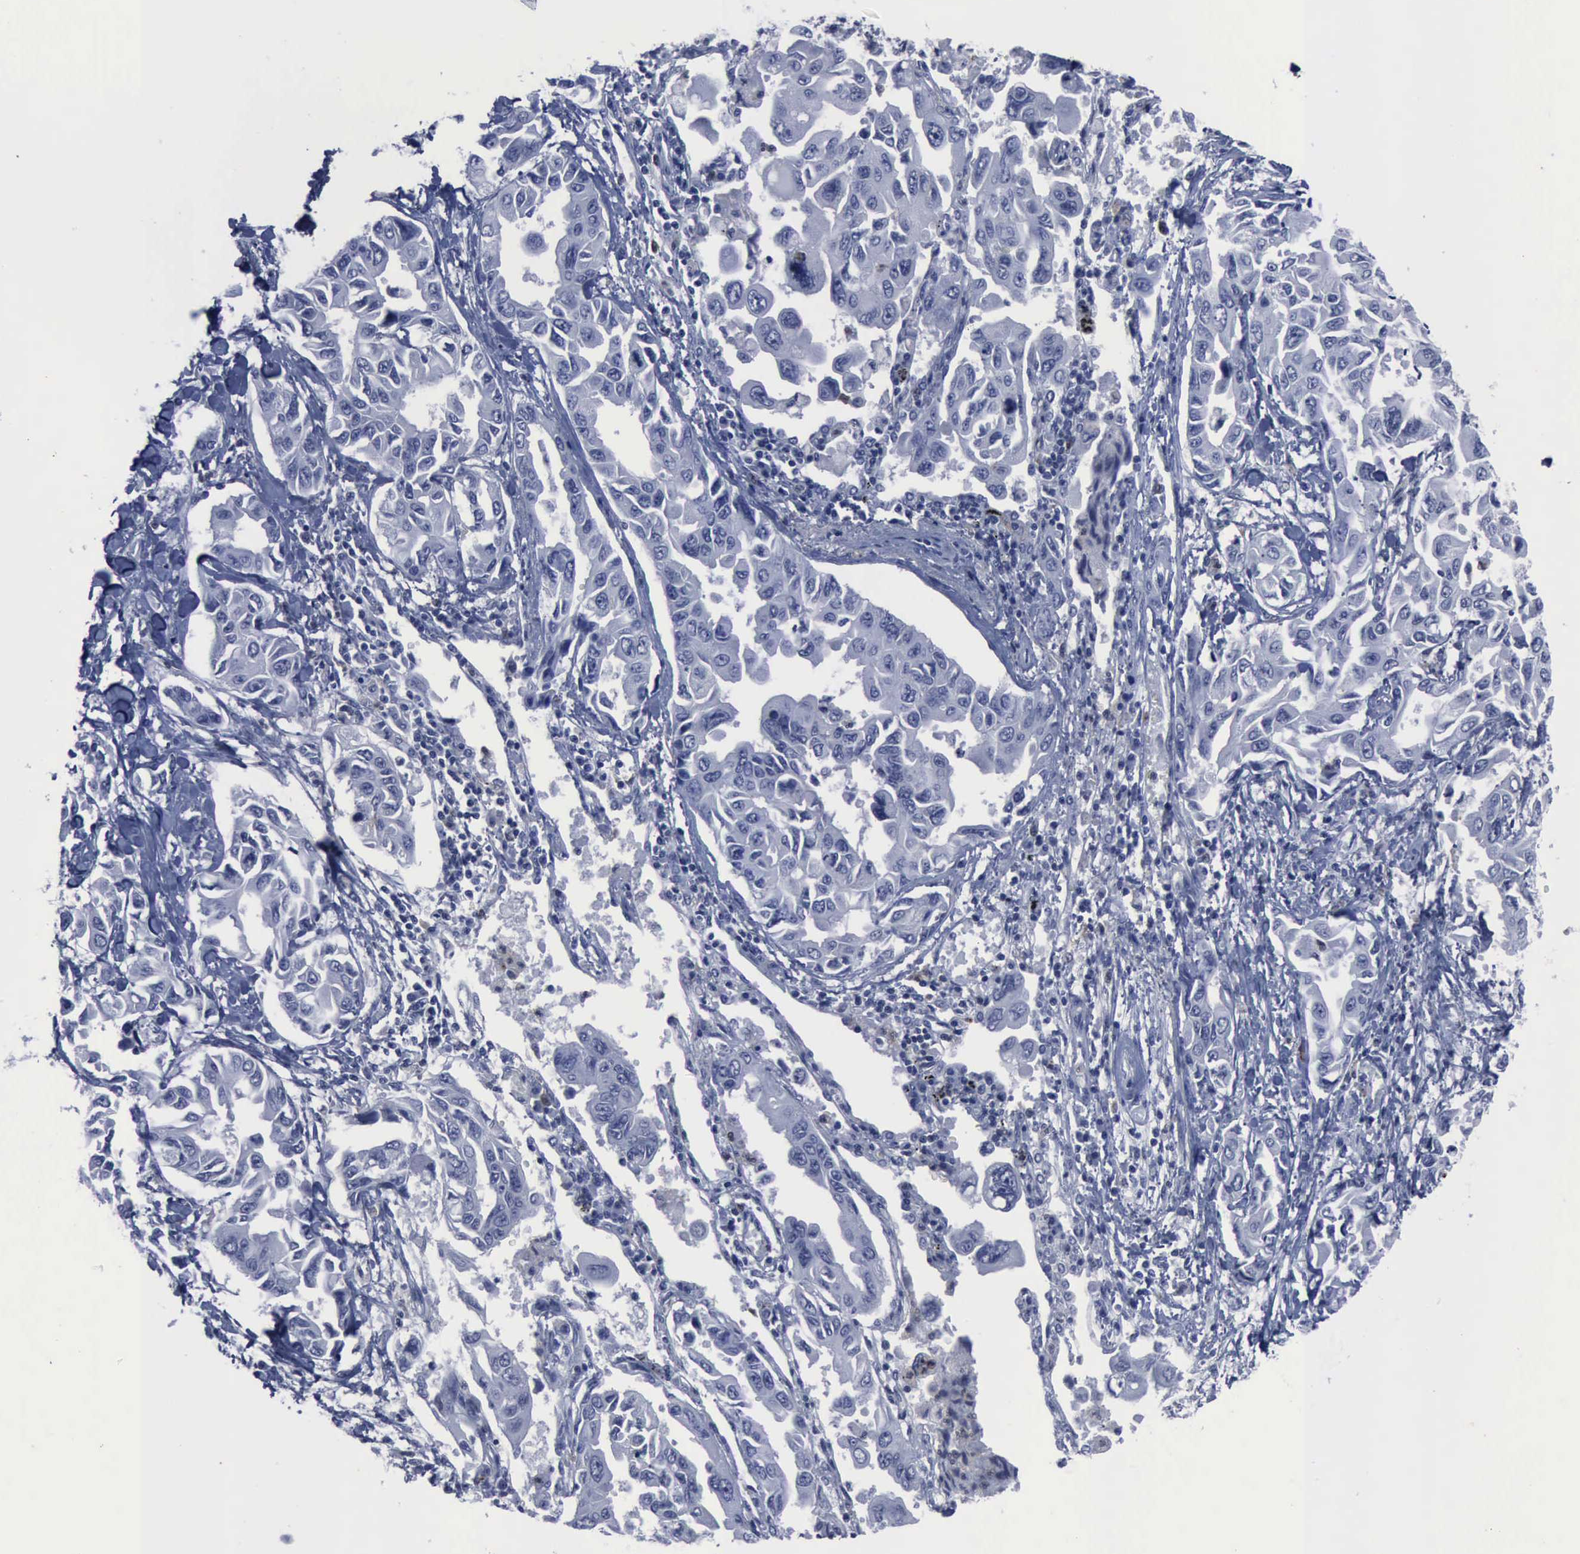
{"staining": {"intensity": "negative", "quantity": "none", "location": "none"}, "tissue": "lung cancer", "cell_type": "Tumor cells", "image_type": "cancer", "snomed": [{"axis": "morphology", "description": "Adenocarcinoma, NOS"}, {"axis": "topography", "description": "Lung"}], "caption": "Tumor cells show no significant protein positivity in lung cancer.", "gene": "CSTA", "patient": {"sex": "male", "age": 64}}